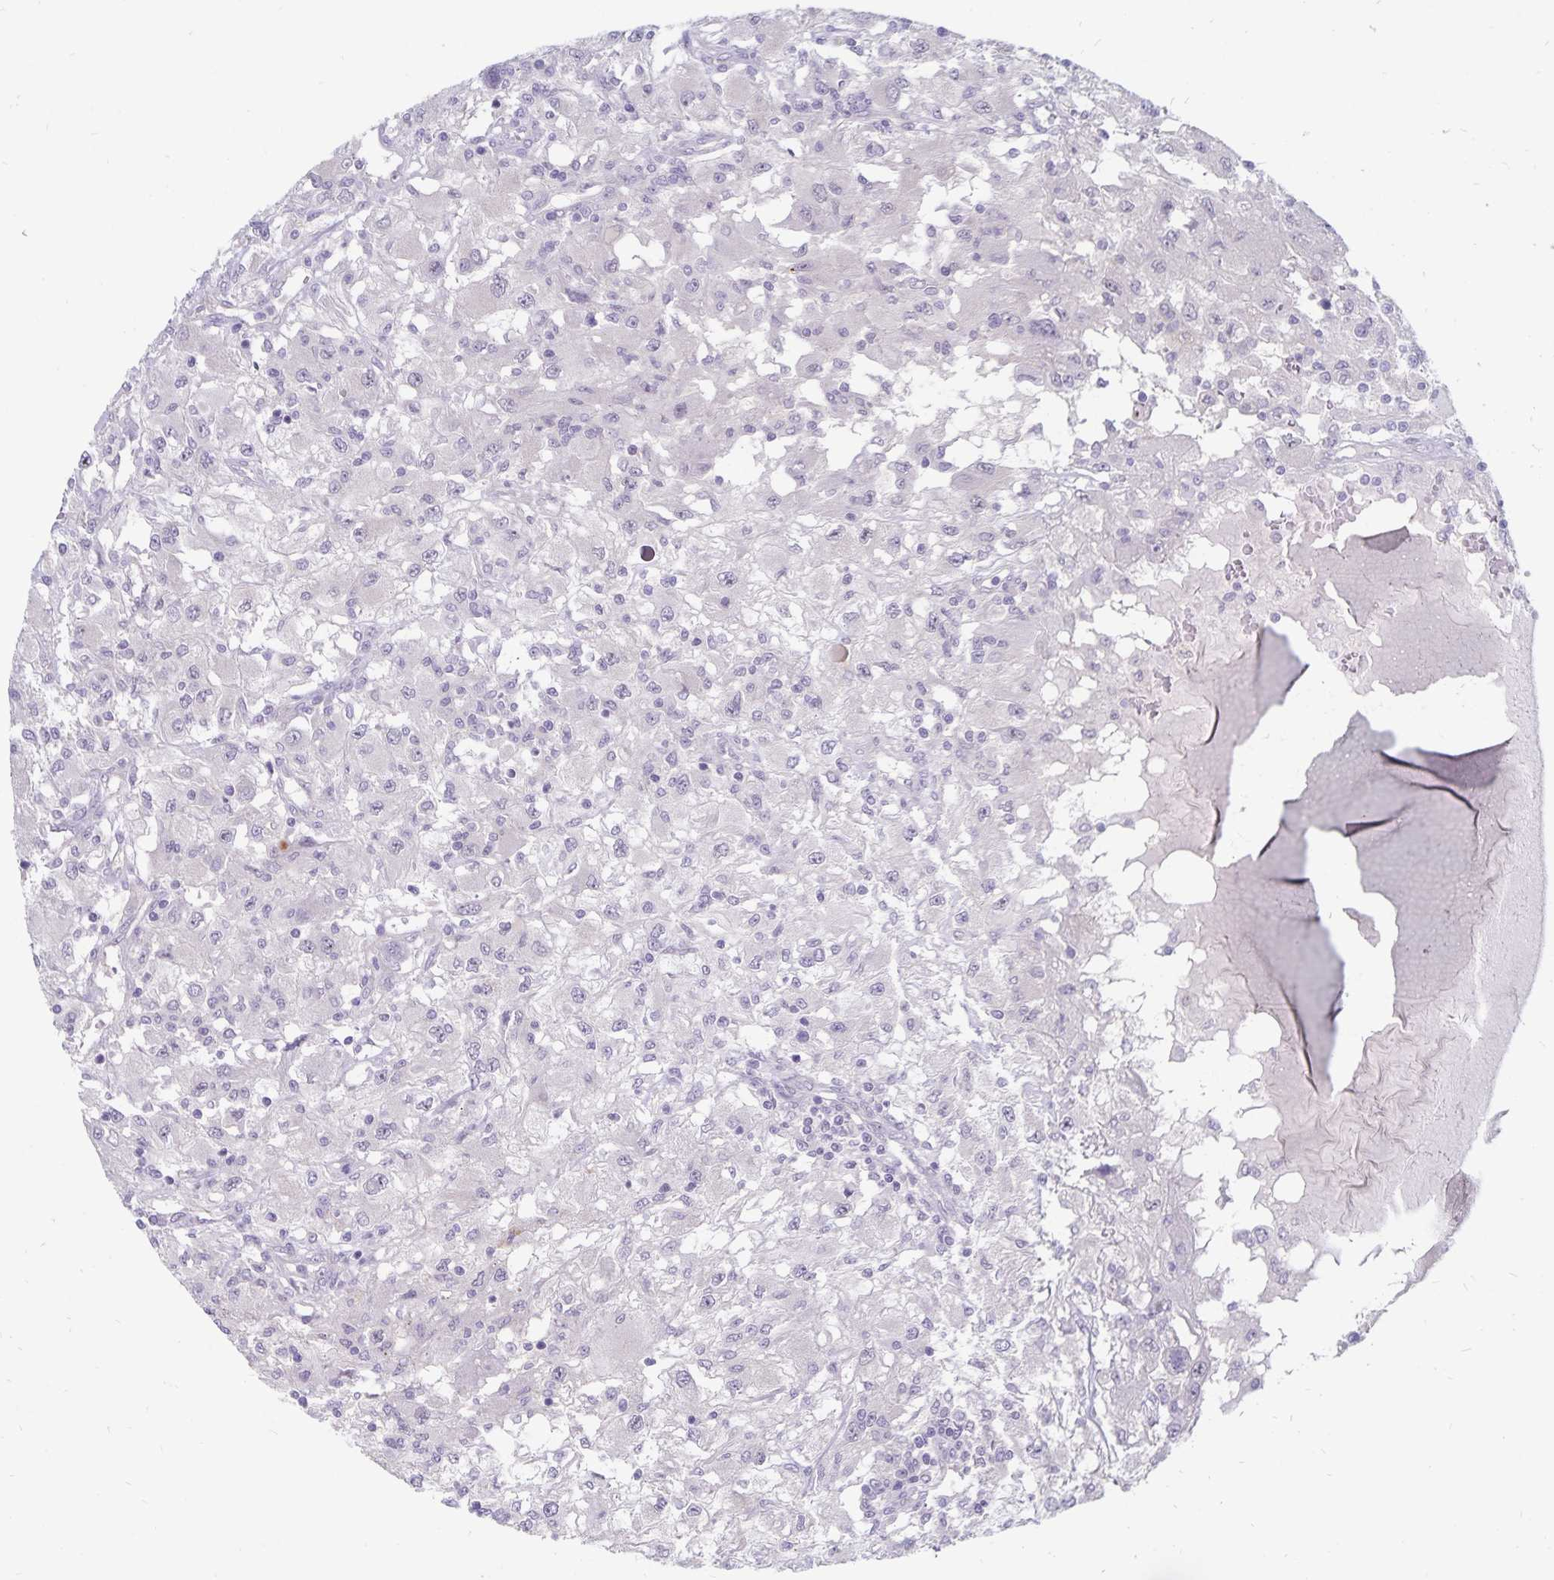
{"staining": {"intensity": "negative", "quantity": "none", "location": "none"}, "tissue": "renal cancer", "cell_type": "Tumor cells", "image_type": "cancer", "snomed": [{"axis": "morphology", "description": "Adenocarcinoma, NOS"}, {"axis": "topography", "description": "Kidney"}], "caption": "There is no significant expression in tumor cells of adenocarcinoma (renal). (DAB IHC visualized using brightfield microscopy, high magnification).", "gene": "CDKN2B", "patient": {"sex": "female", "age": 67}}